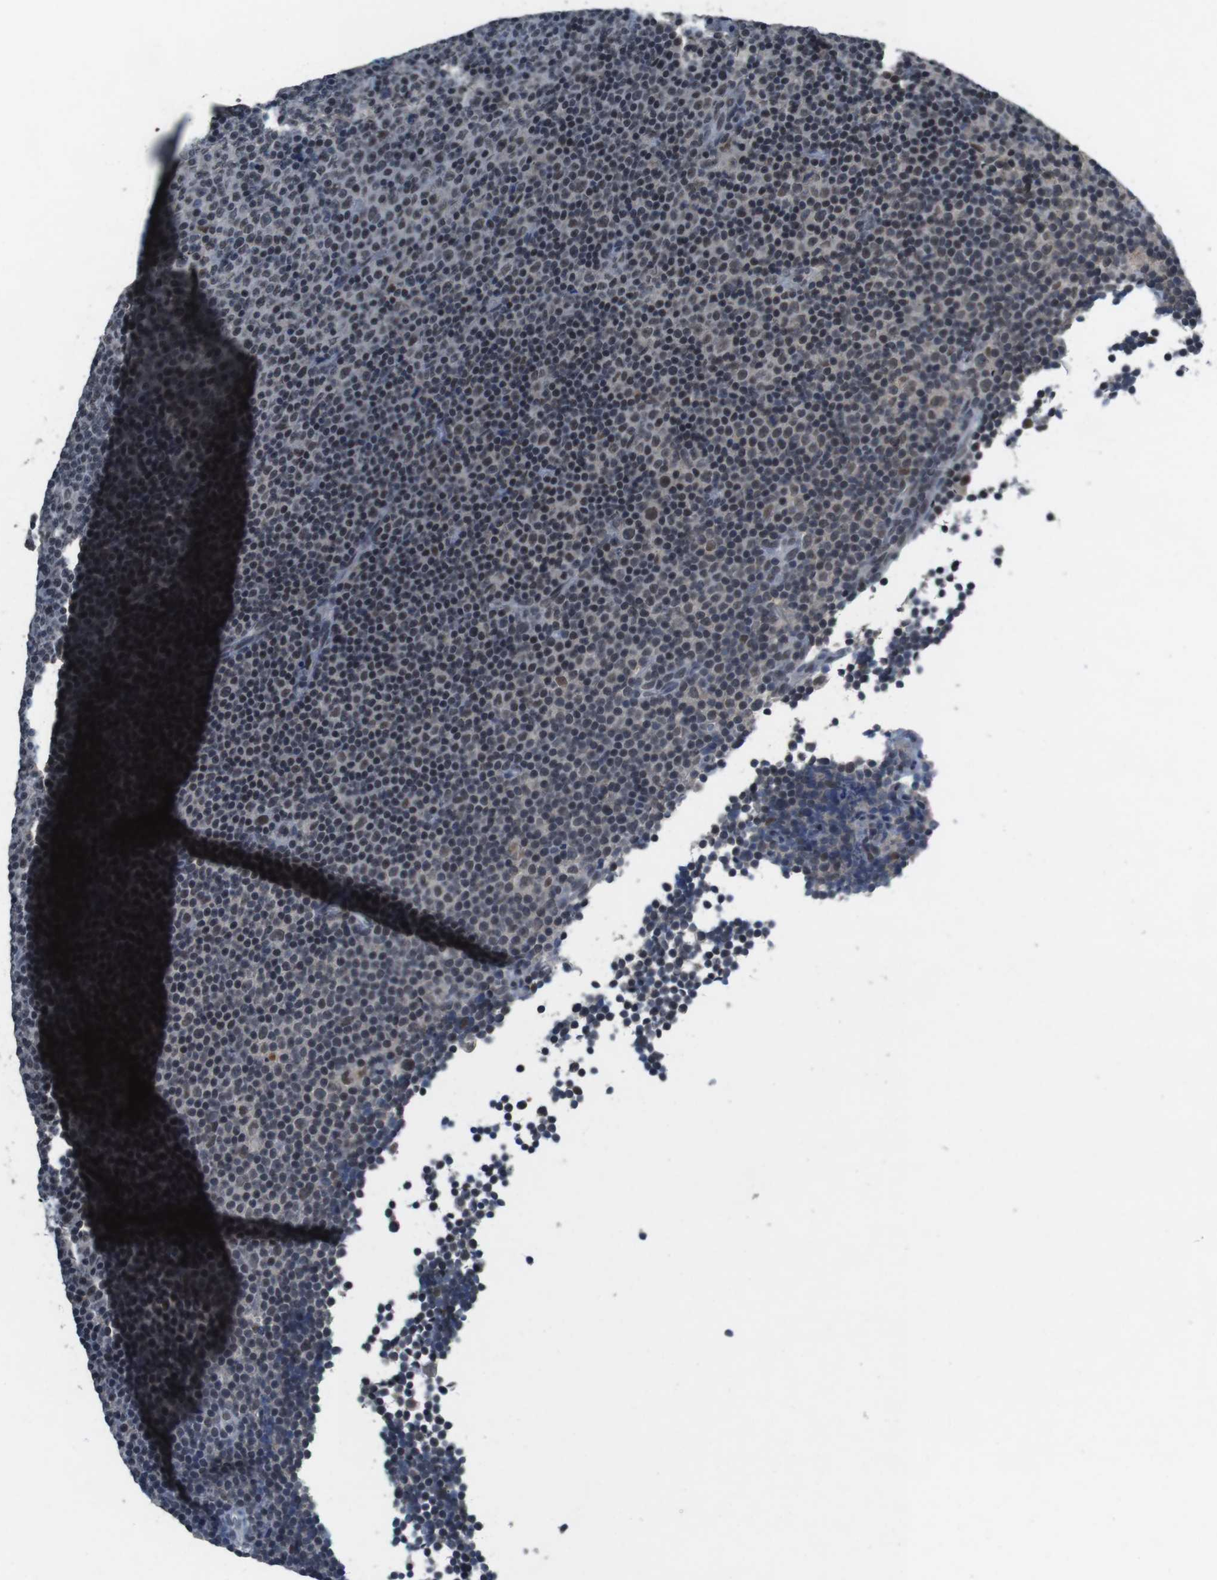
{"staining": {"intensity": "weak", "quantity": "25%-75%", "location": "nuclear"}, "tissue": "lymphoma", "cell_type": "Tumor cells", "image_type": "cancer", "snomed": [{"axis": "morphology", "description": "Malignant lymphoma, non-Hodgkin's type, Low grade"}, {"axis": "topography", "description": "Lymph node"}], "caption": "High-power microscopy captured an IHC histopathology image of lymphoma, revealing weak nuclear staining in about 25%-75% of tumor cells. (DAB (3,3'-diaminobenzidine) IHC with brightfield microscopy, high magnification).", "gene": "USP7", "patient": {"sex": "female", "age": 67}}